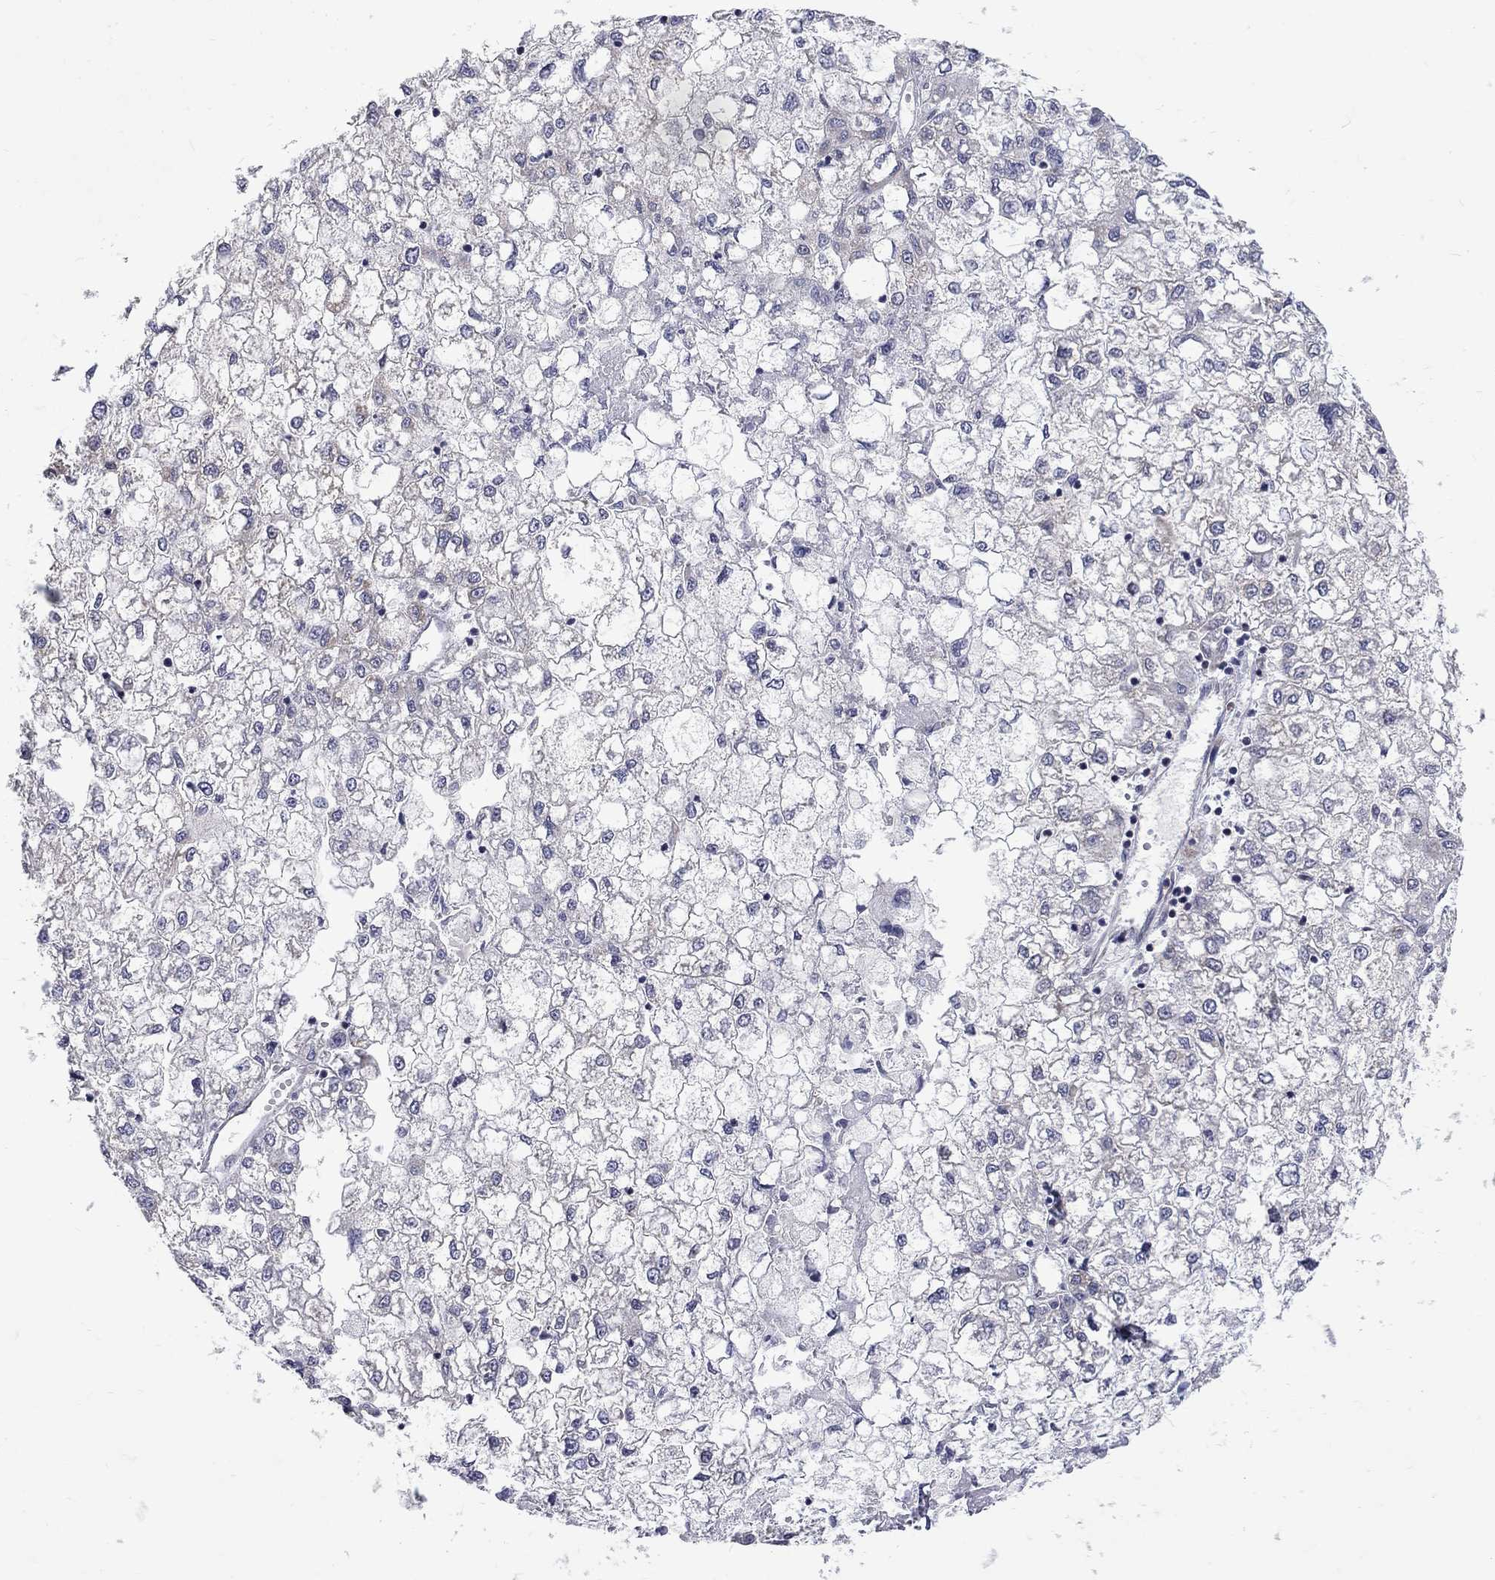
{"staining": {"intensity": "negative", "quantity": "none", "location": "none"}, "tissue": "liver cancer", "cell_type": "Tumor cells", "image_type": "cancer", "snomed": [{"axis": "morphology", "description": "Carcinoma, Hepatocellular, NOS"}, {"axis": "topography", "description": "Liver"}], "caption": "Tumor cells are negative for protein expression in human hepatocellular carcinoma (liver).", "gene": "SH2B1", "patient": {"sex": "male", "age": 40}}